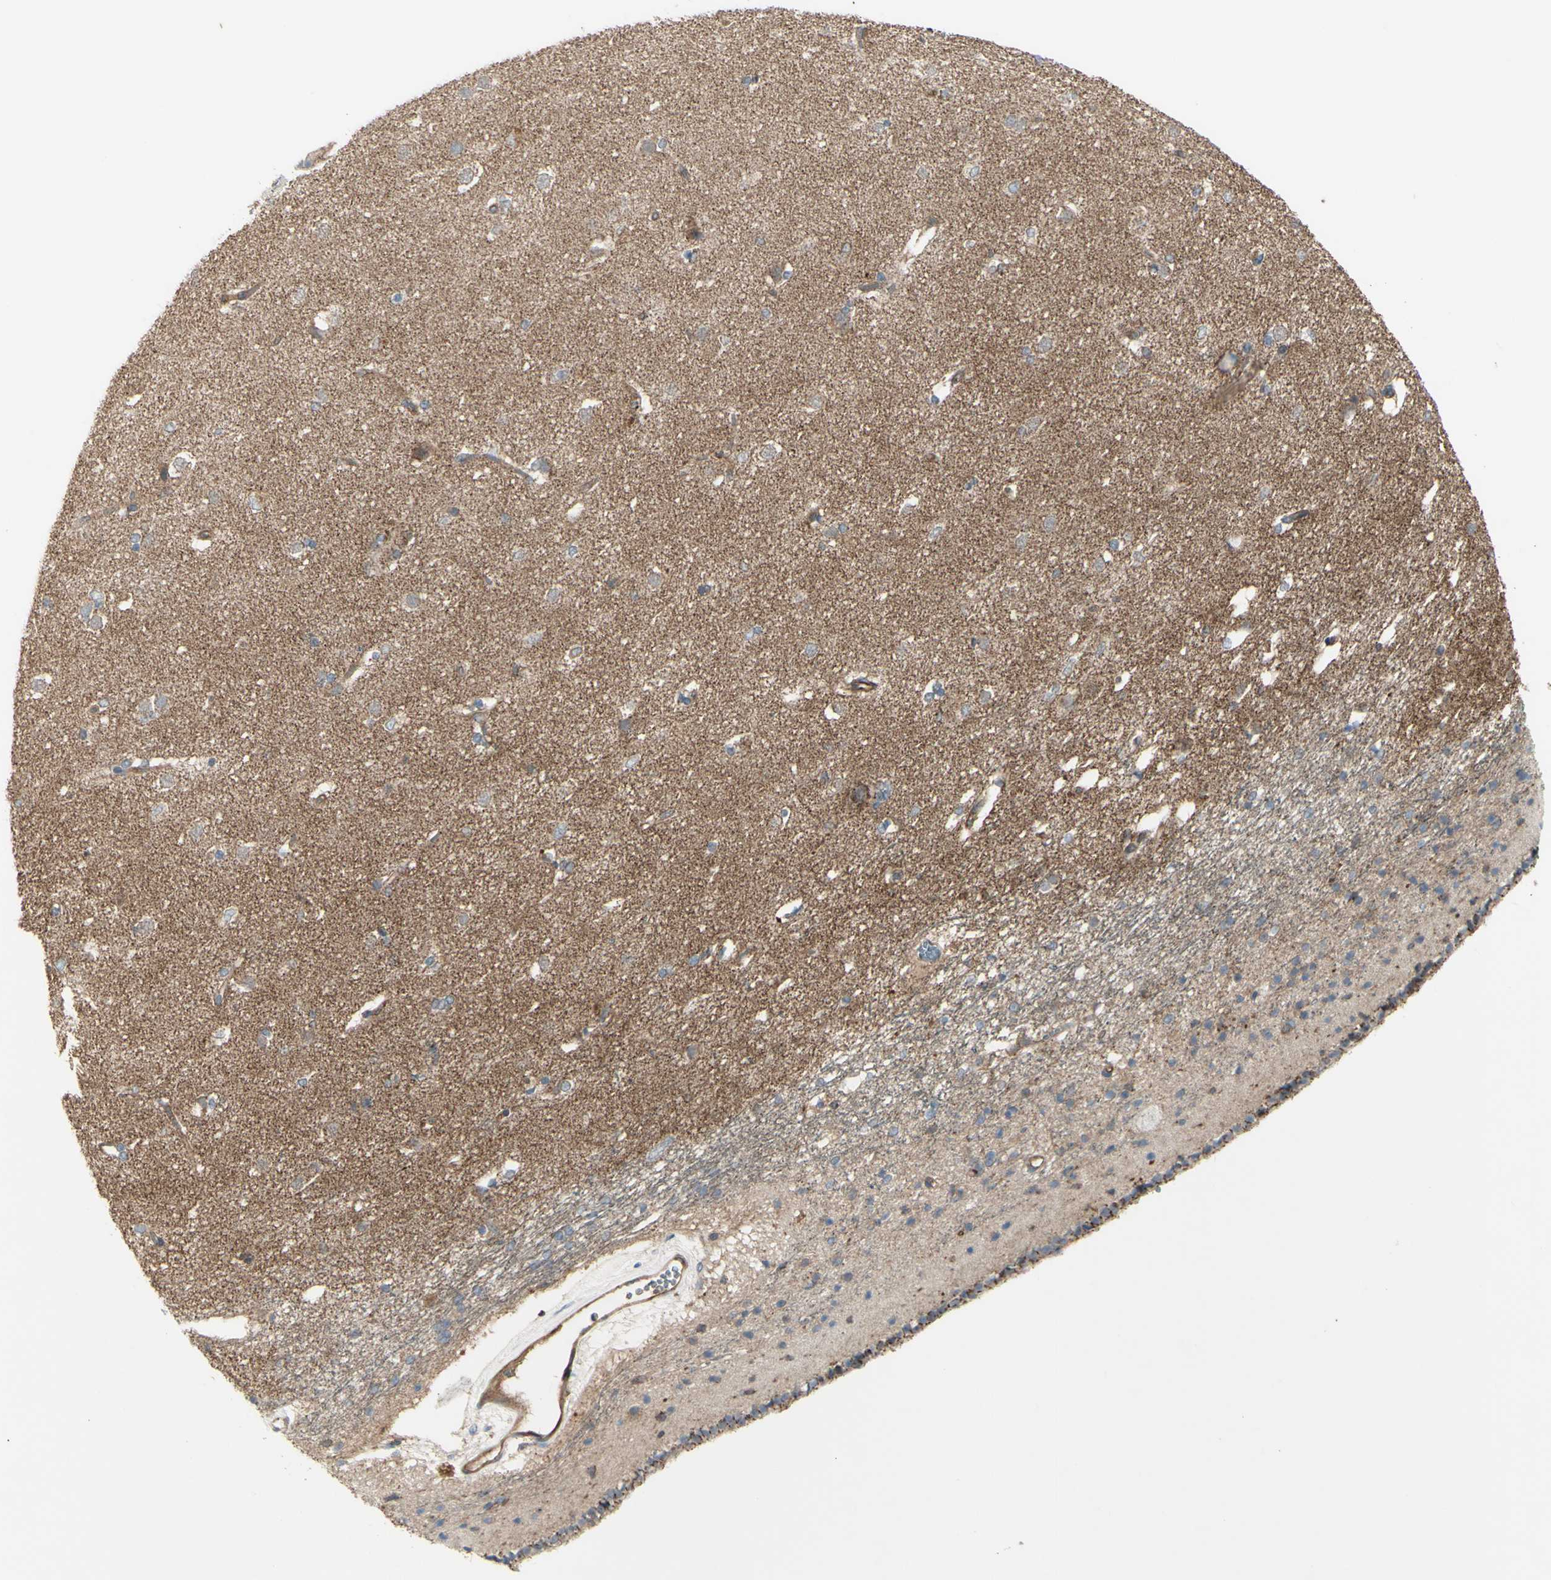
{"staining": {"intensity": "moderate", "quantity": "<25%", "location": "cytoplasmic/membranous"}, "tissue": "caudate", "cell_type": "Glial cells", "image_type": "normal", "snomed": [{"axis": "morphology", "description": "Normal tissue, NOS"}, {"axis": "topography", "description": "Lateral ventricle wall"}], "caption": "IHC photomicrograph of unremarkable human caudate stained for a protein (brown), which reveals low levels of moderate cytoplasmic/membranous positivity in approximately <25% of glial cells.", "gene": "IGSF9B", "patient": {"sex": "female", "age": 19}}